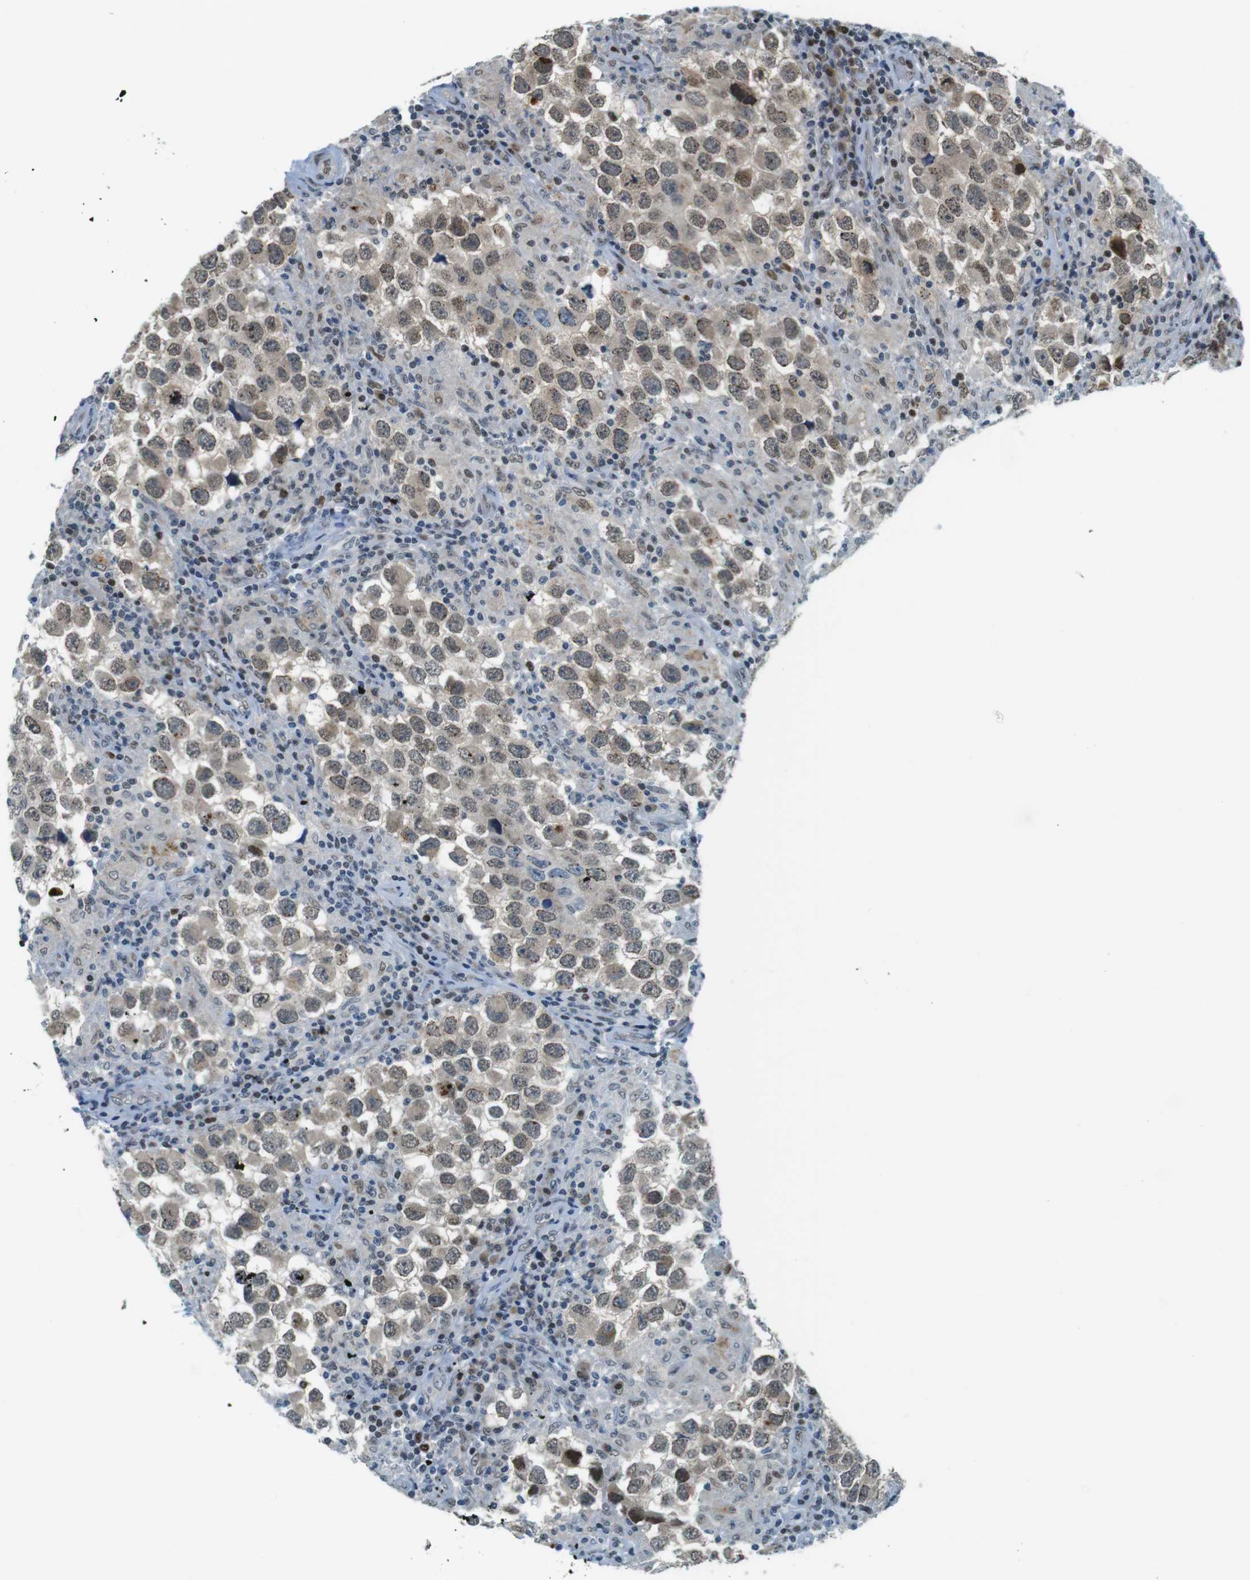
{"staining": {"intensity": "weak", "quantity": "25%-75%", "location": "cytoplasmic/membranous,nuclear"}, "tissue": "testis cancer", "cell_type": "Tumor cells", "image_type": "cancer", "snomed": [{"axis": "morphology", "description": "Carcinoma, Embryonal, NOS"}, {"axis": "topography", "description": "Testis"}], "caption": "IHC (DAB (3,3'-diaminobenzidine)) staining of human testis cancer (embryonal carcinoma) exhibits weak cytoplasmic/membranous and nuclear protein staining in approximately 25%-75% of tumor cells.", "gene": "UBB", "patient": {"sex": "male", "age": 21}}